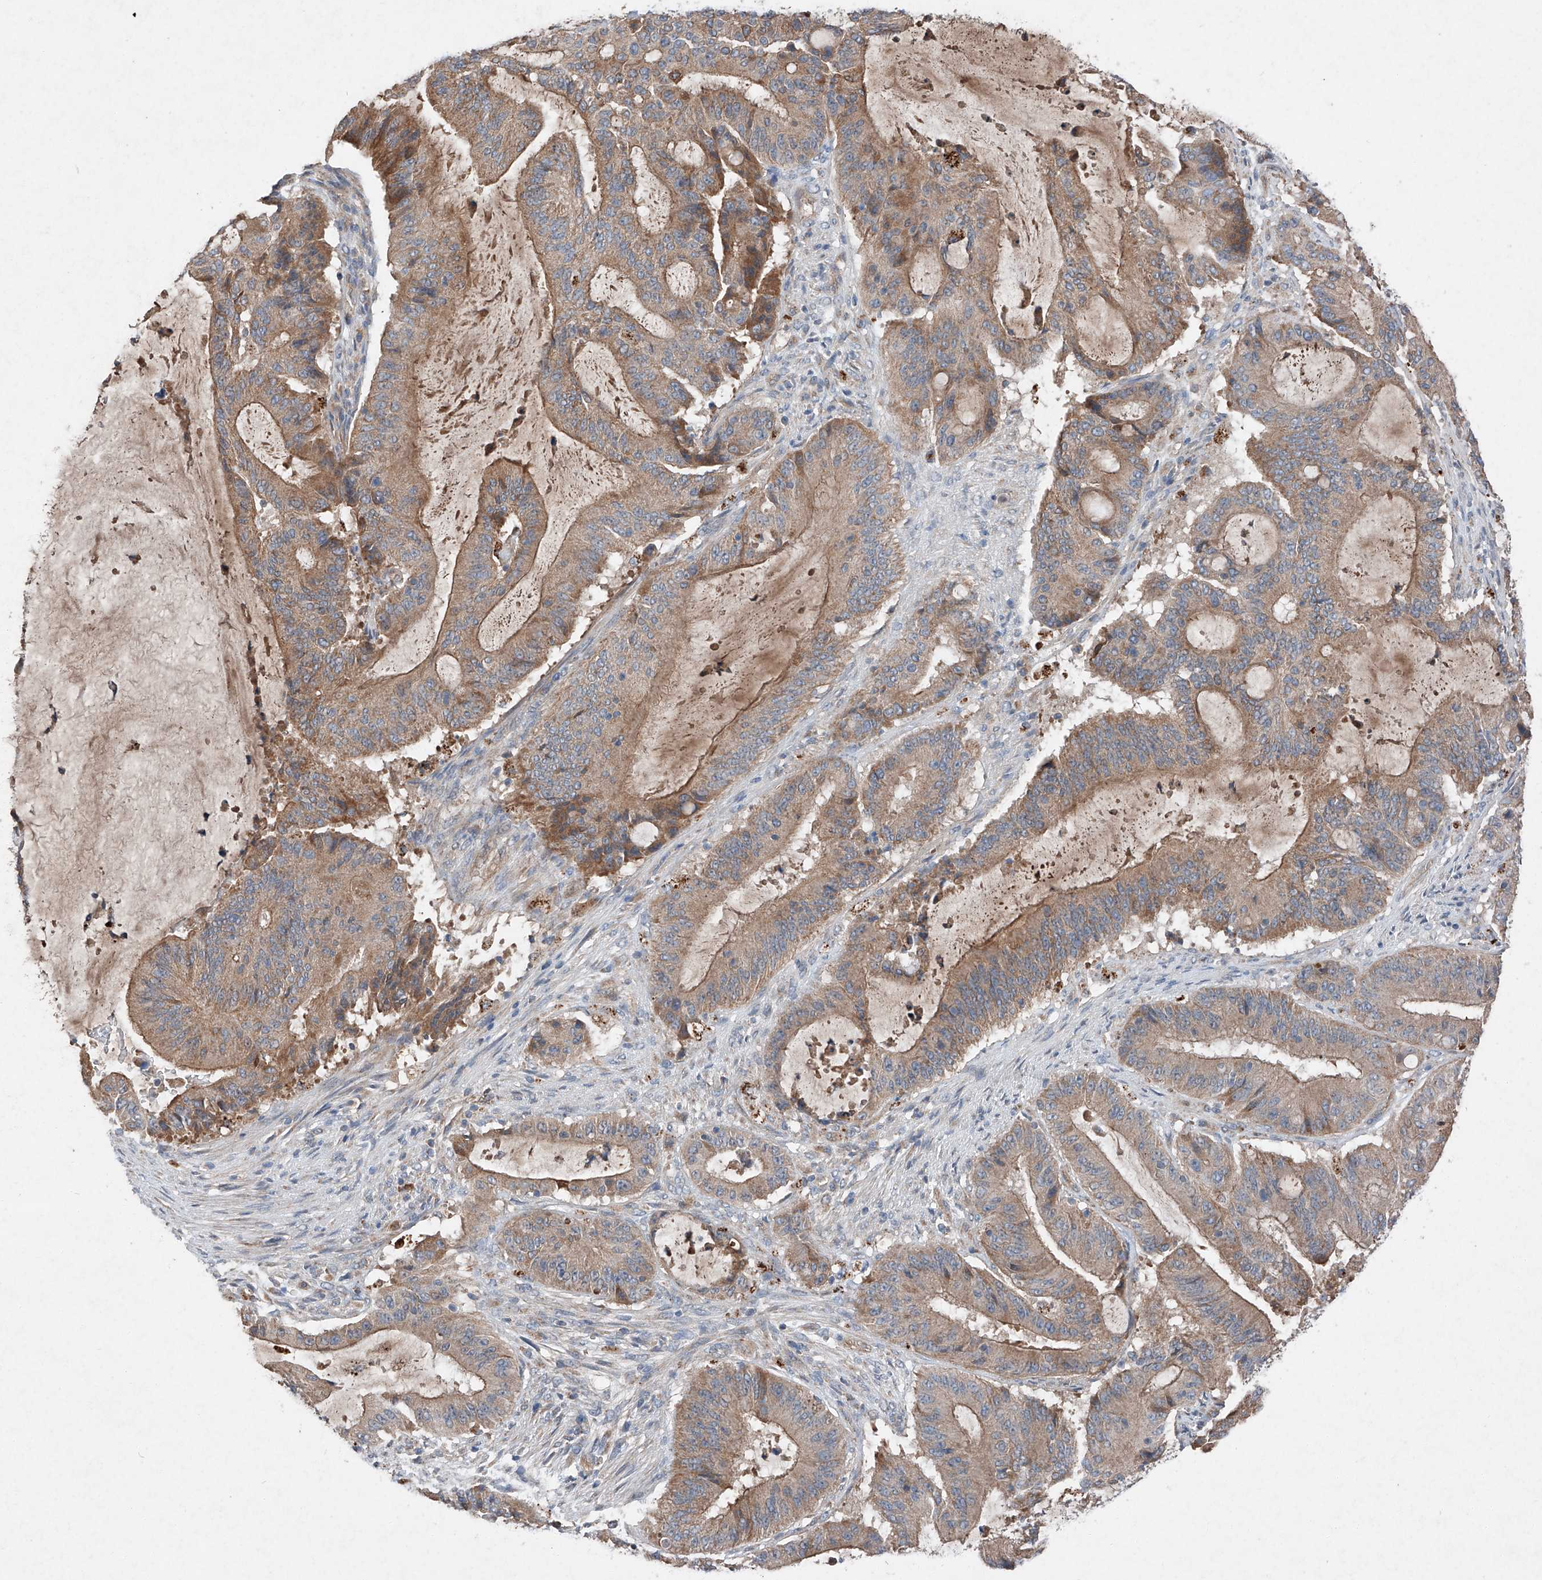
{"staining": {"intensity": "moderate", "quantity": ">75%", "location": "cytoplasmic/membranous"}, "tissue": "liver cancer", "cell_type": "Tumor cells", "image_type": "cancer", "snomed": [{"axis": "morphology", "description": "Normal tissue, NOS"}, {"axis": "morphology", "description": "Cholangiocarcinoma"}, {"axis": "topography", "description": "Liver"}, {"axis": "topography", "description": "Peripheral nerve tissue"}], "caption": "Liver cancer (cholangiocarcinoma) stained with immunohistochemistry reveals moderate cytoplasmic/membranous expression in approximately >75% of tumor cells.", "gene": "RUSC1", "patient": {"sex": "female", "age": 73}}